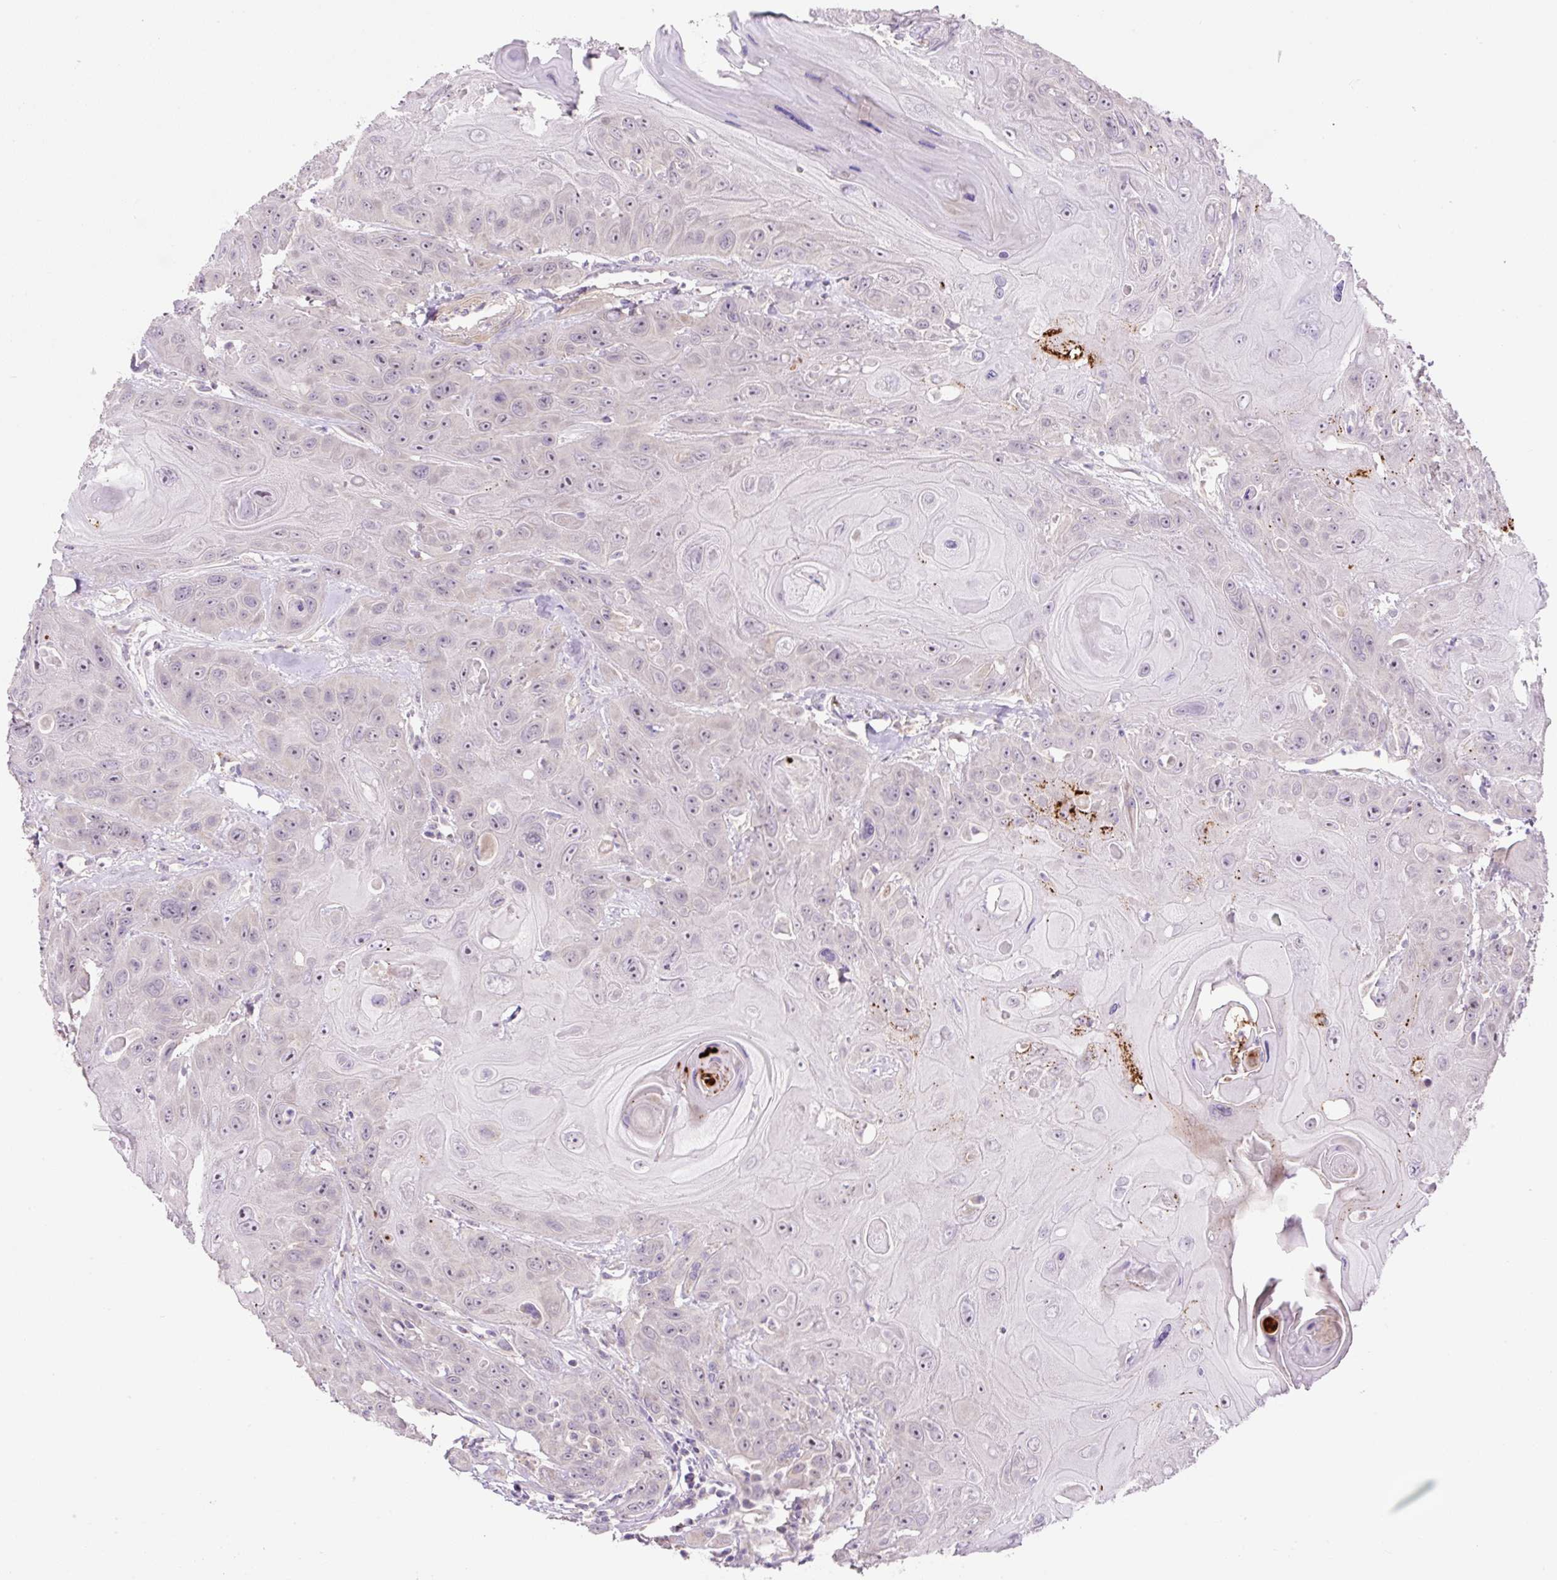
{"staining": {"intensity": "negative", "quantity": "none", "location": "none"}, "tissue": "head and neck cancer", "cell_type": "Tumor cells", "image_type": "cancer", "snomed": [{"axis": "morphology", "description": "Squamous cell carcinoma, NOS"}, {"axis": "topography", "description": "Head-Neck"}], "caption": "Tumor cells show no significant positivity in head and neck cancer (squamous cell carcinoma).", "gene": "OGDHL", "patient": {"sex": "female", "age": 59}}